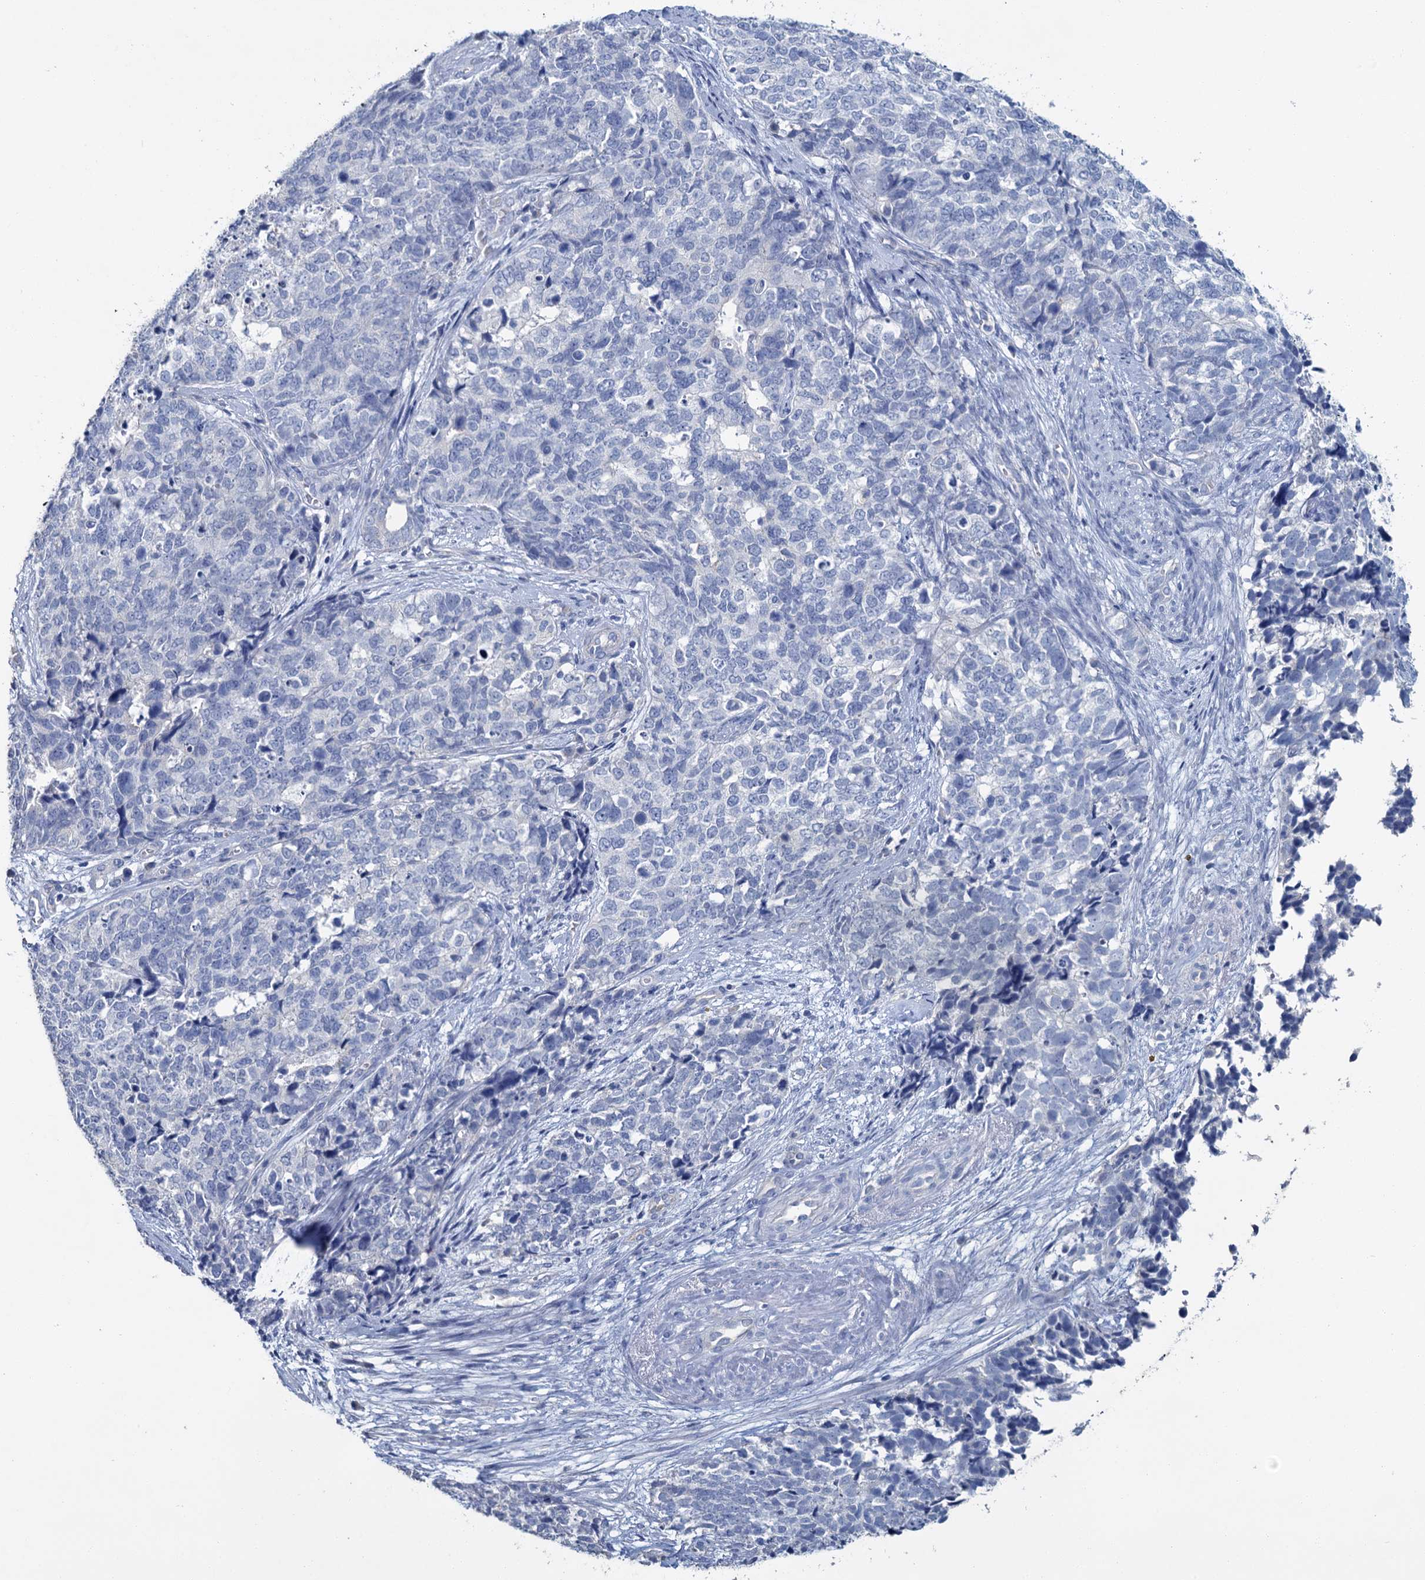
{"staining": {"intensity": "negative", "quantity": "none", "location": "none"}, "tissue": "cervical cancer", "cell_type": "Tumor cells", "image_type": "cancer", "snomed": [{"axis": "morphology", "description": "Squamous cell carcinoma, NOS"}, {"axis": "topography", "description": "Cervix"}], "caption": "This is an IHC histopathology image of cervical cancer (squamous cell carcinoma). There is no staining in tumor cells.", "gene": "SNCB", "patient": {"sex": "female", "age": 63}}